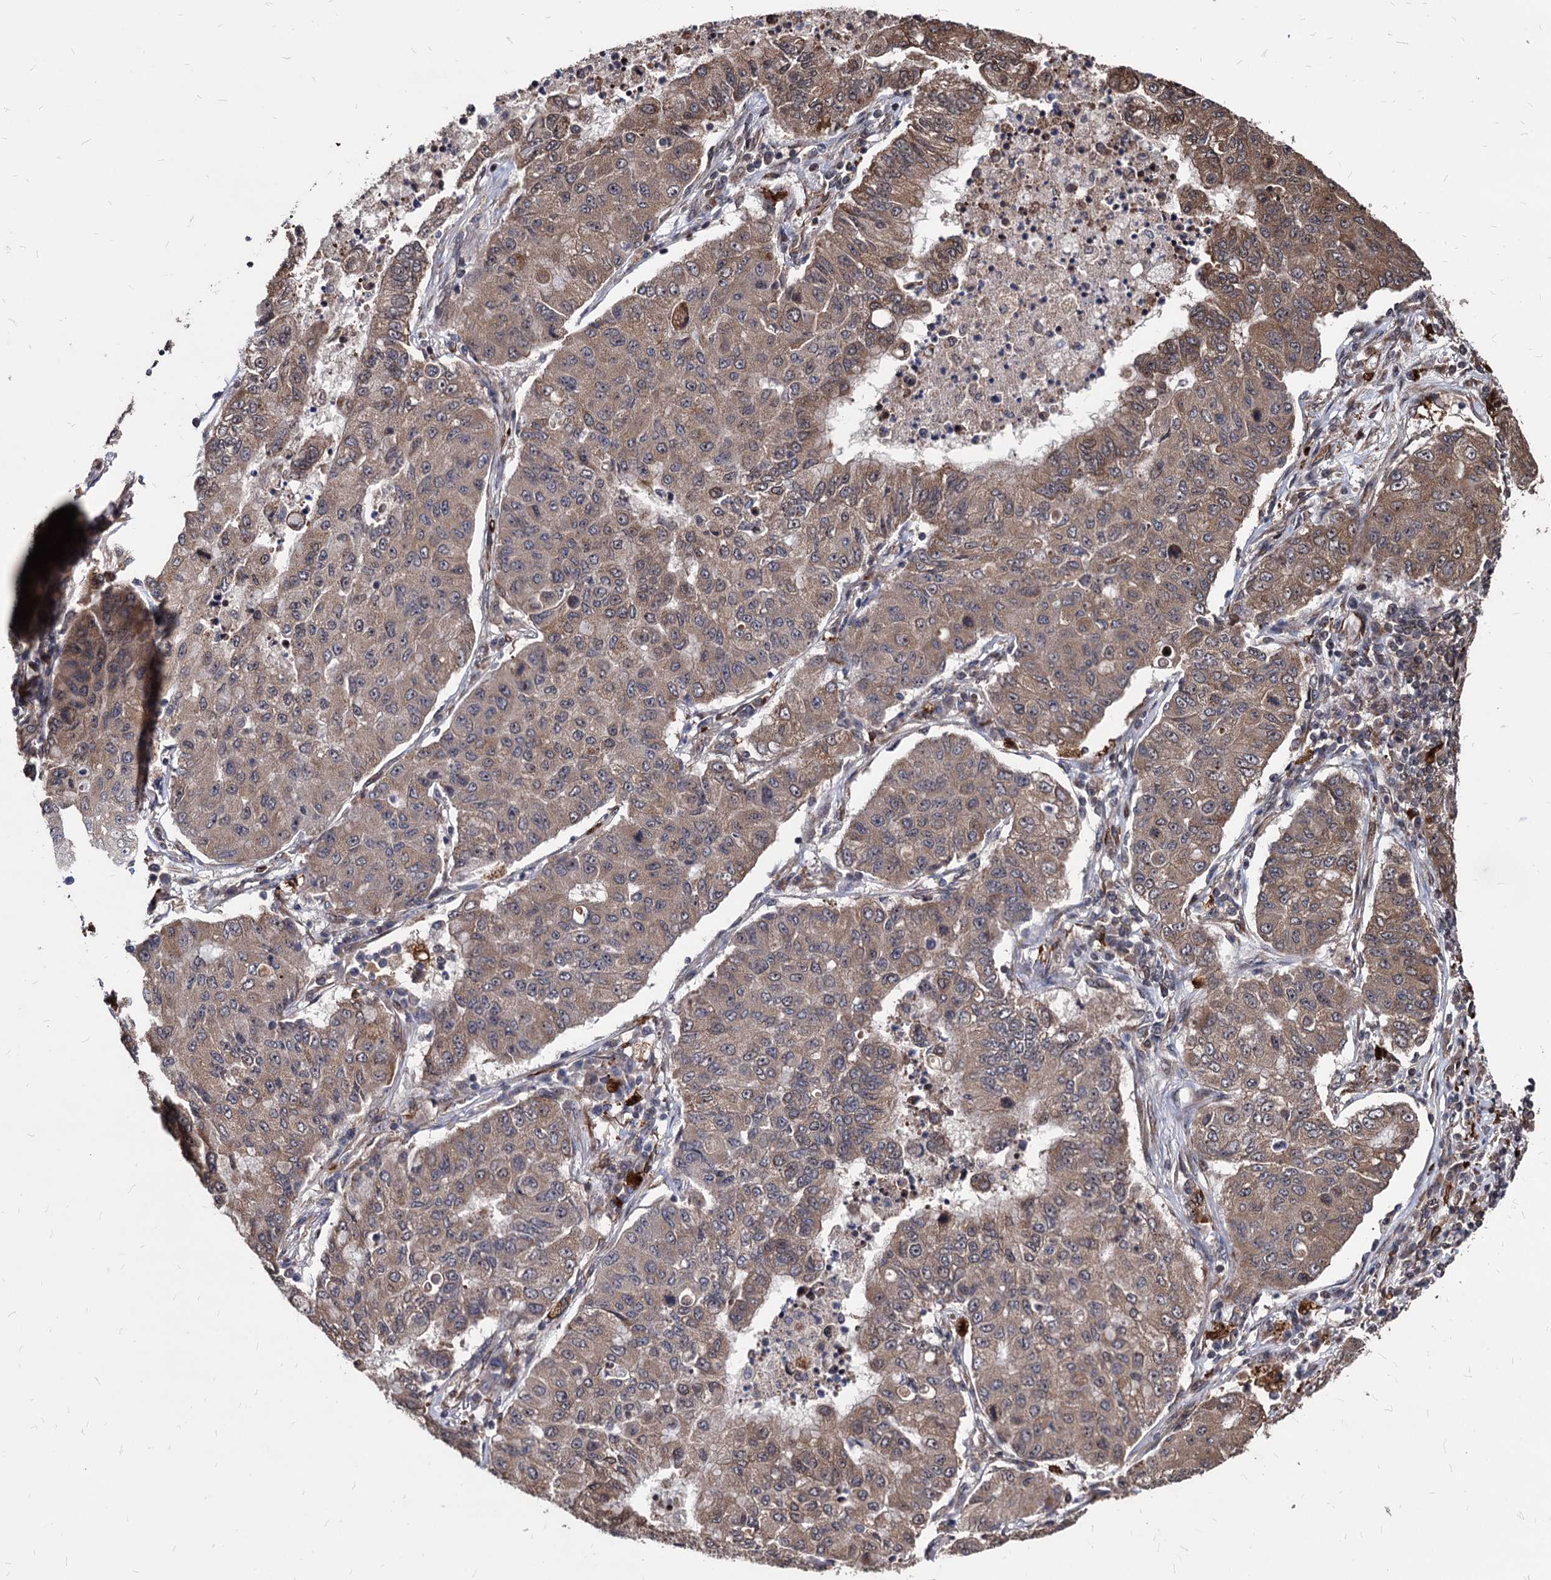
{"staining": {"intensity": "moderate", "quantity": ">75%", "location": "cytoplasmic/membranous"}, "tissue": "lung cancer", "cell_type": "Tumor cells", "image_type": "cancer", "snomed": [{"axis": "morphology", "description": "Squamous cell carcinoma, NOS"}, {"axis": "topography", "description": "Lung"}], "caption": "Lung cancer stained with a protein marker shows moderate staining in tumor cells.", "gene": "ANKRD12", "patient": {"sex": "male", "age": 74}}